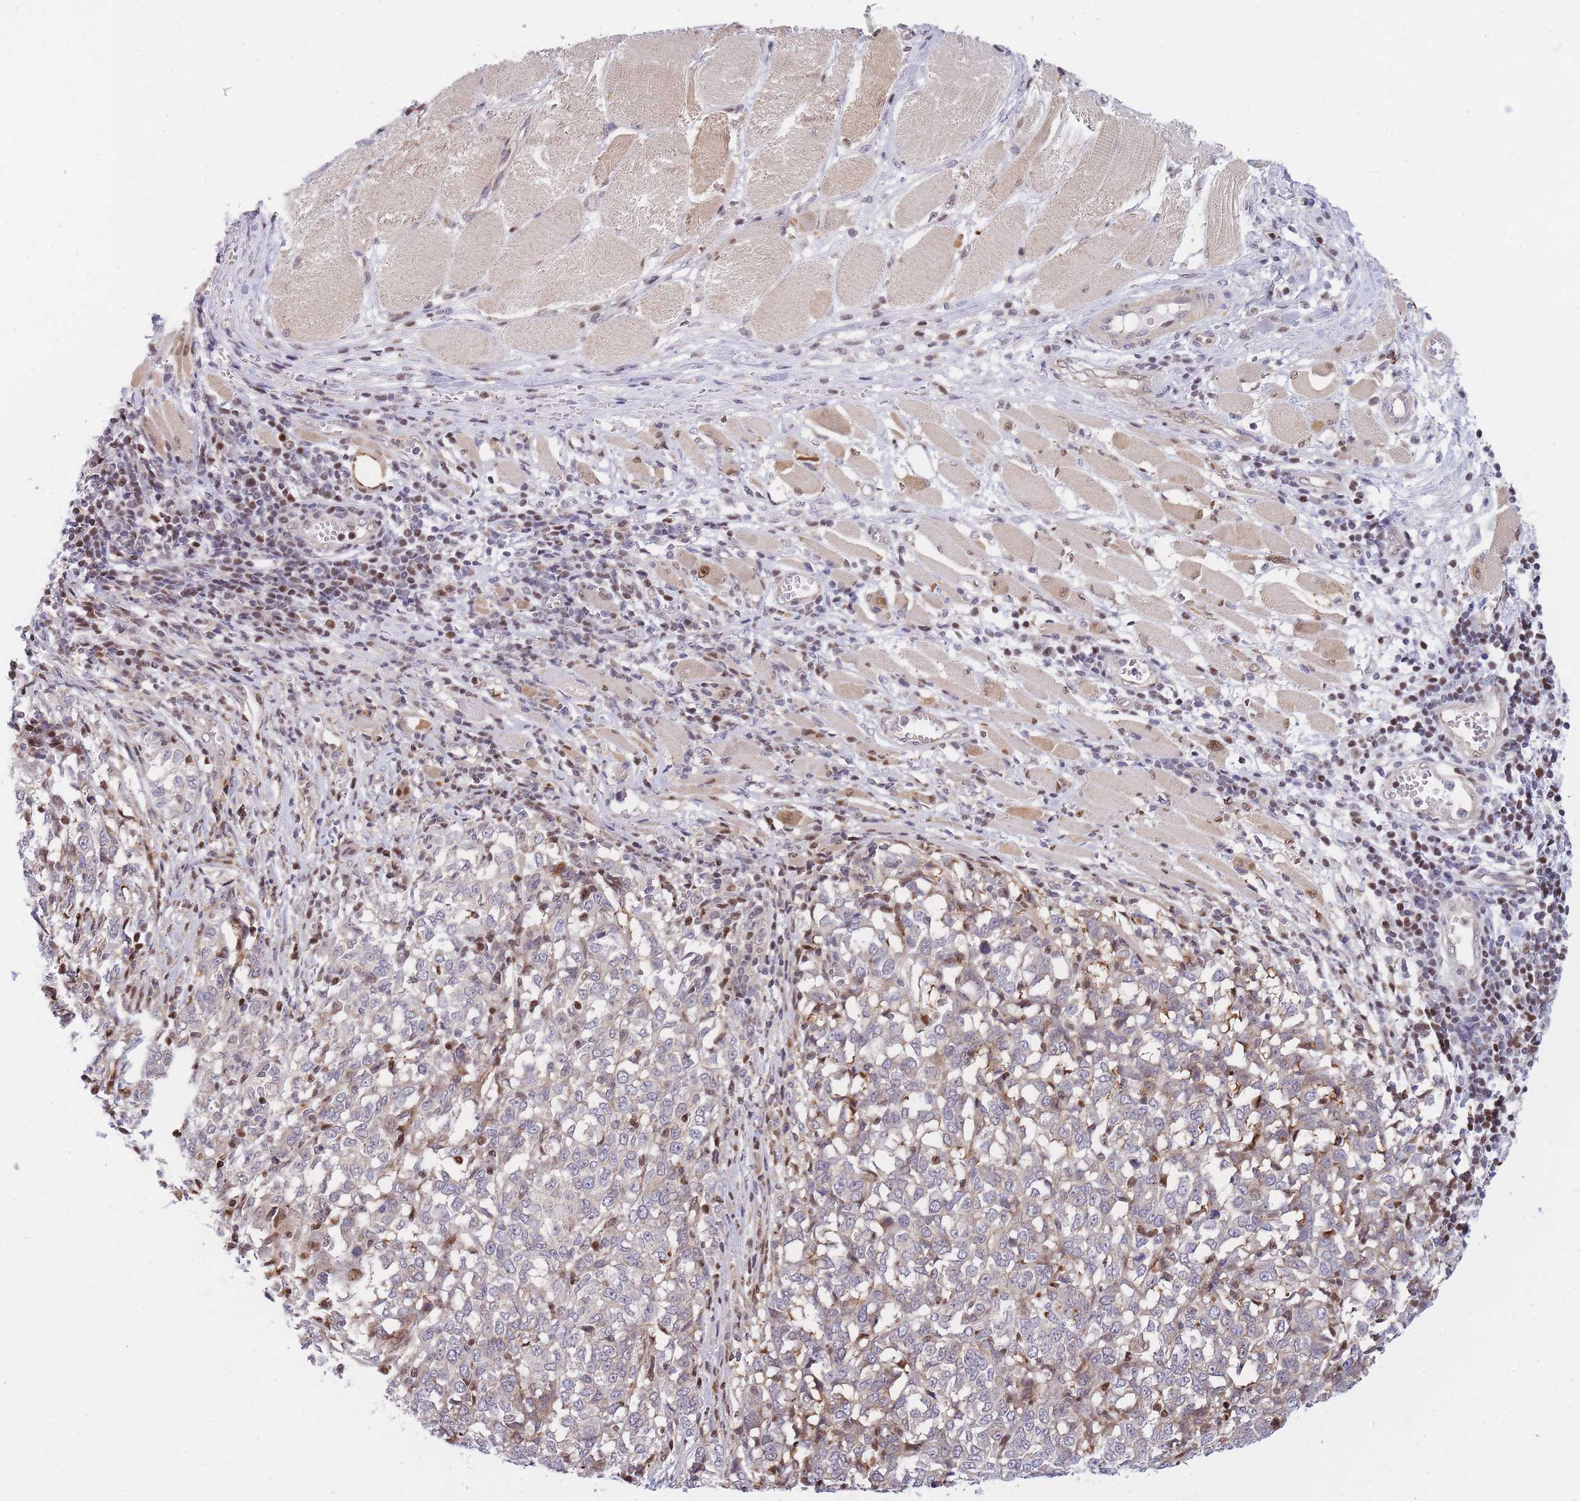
{"staining": {"intensity": "negative", "quantity": "none", "location": "none"}, "tissue": "melanoma", "cell_type": "Tumor cells", "image_type": "cancer", "snomed": [{"axis": "morphology", "description": "Malignant melanoma, NOS"}, {"axis": "topography", "description": "Skin"}], "caption": "A high-resolution photomicrograph shows immunohistochemistry (IHC) staining of malignant melanoma, which displays no significant expression in tumor cells.", "gene": "CRACD", "patient": {"sex": "female", "age": 72}}